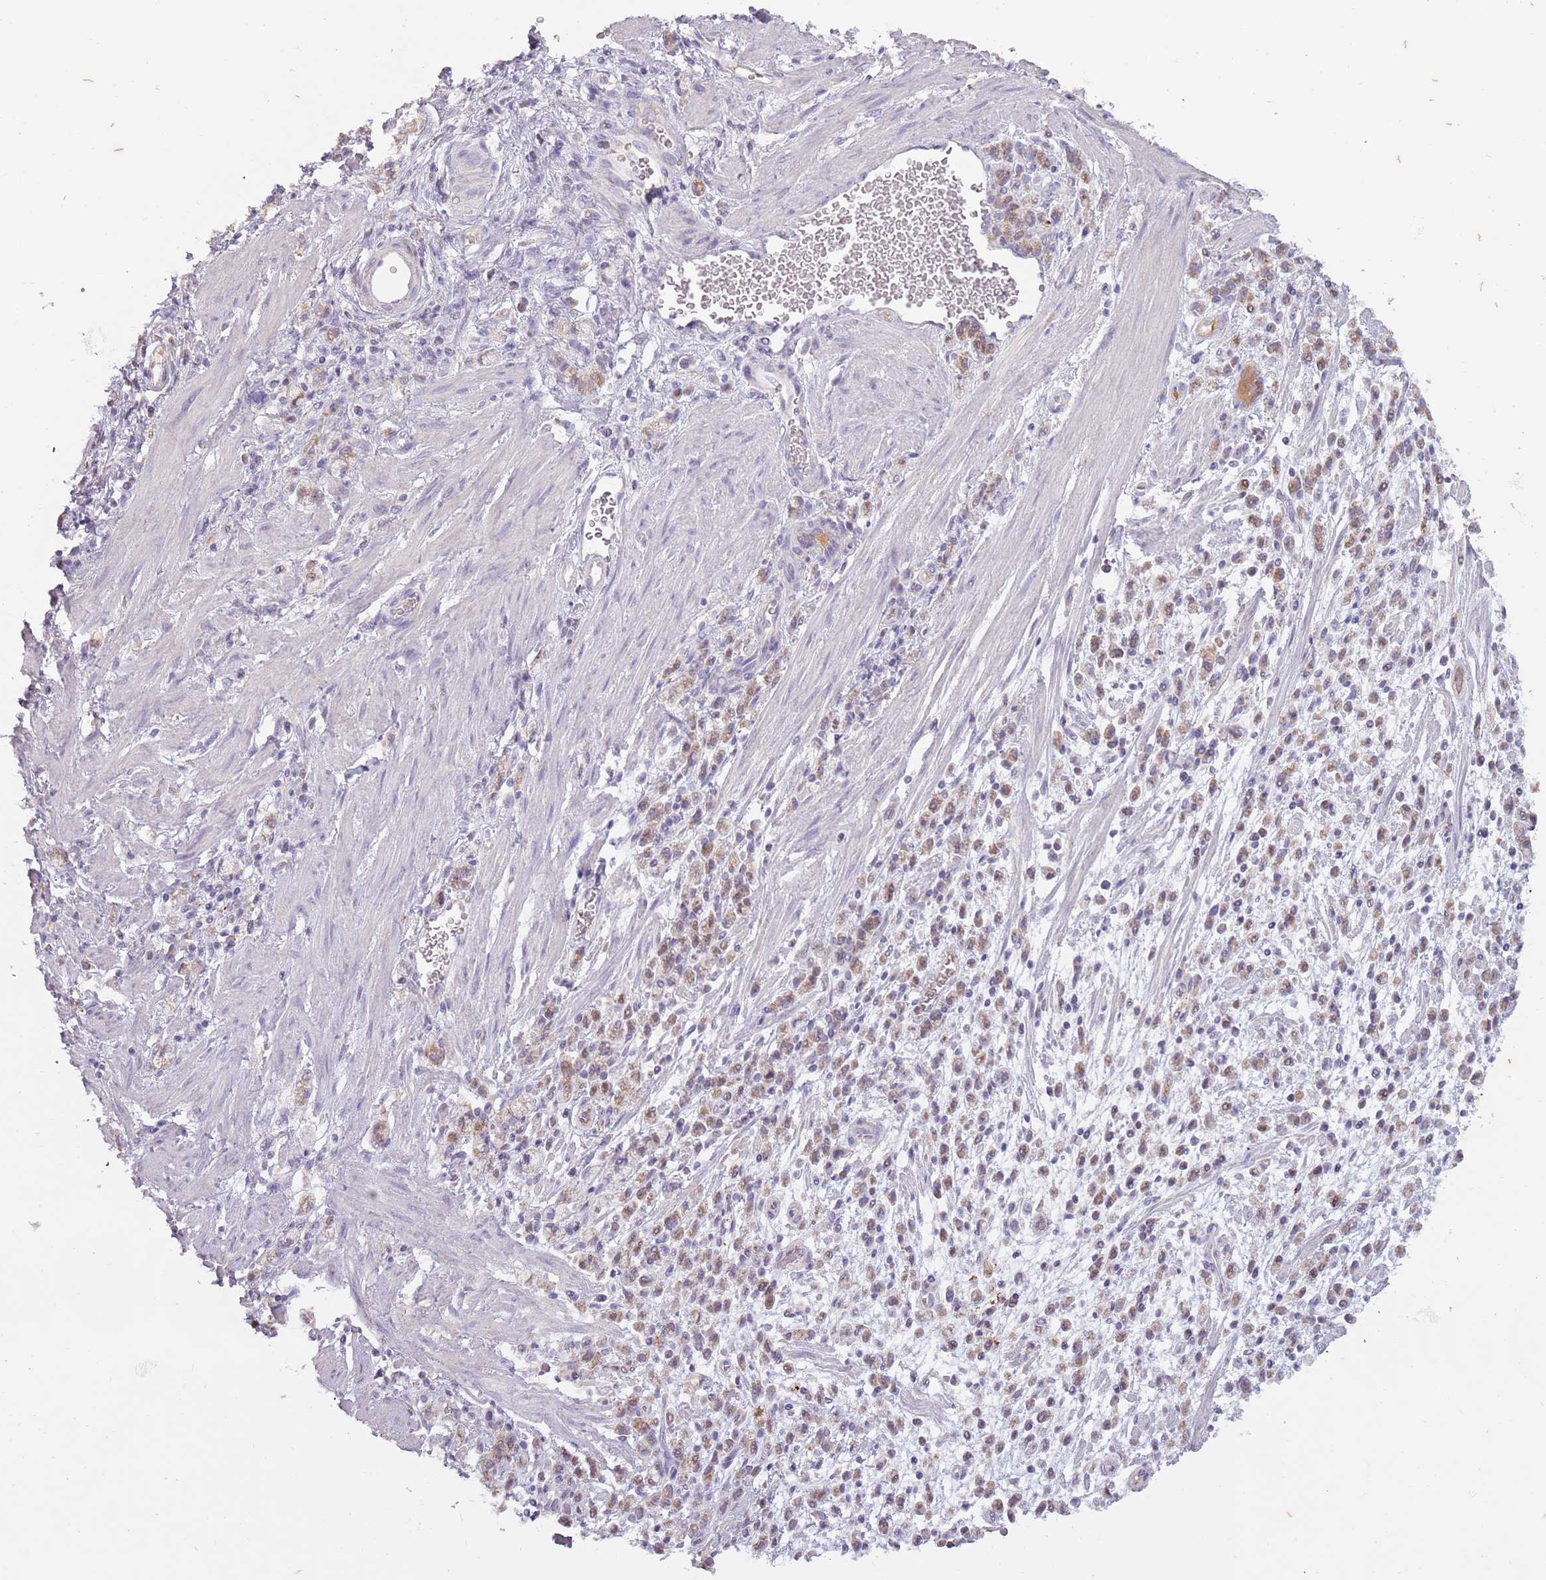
{"staining": {"intensity": "moderate", "quantity": "25%-75%", "location": "nuclear"}, "tissue": "stomach cancer", "cell_type": "Tumor cells", "image_type": "cancer", "snomed": [{"axis": "morphology", "description": "Adenocarcinoma, NOS"}, {"axis": "topography", "description": "Stomach"}], "caption": "A photomicrograph of adenocarcinoma (stomach) stained for a protein displays moderate nuclear brown staining in tumor cells.", "gene": "SYS1", "patient": {"sex": "male", "age": 77}}